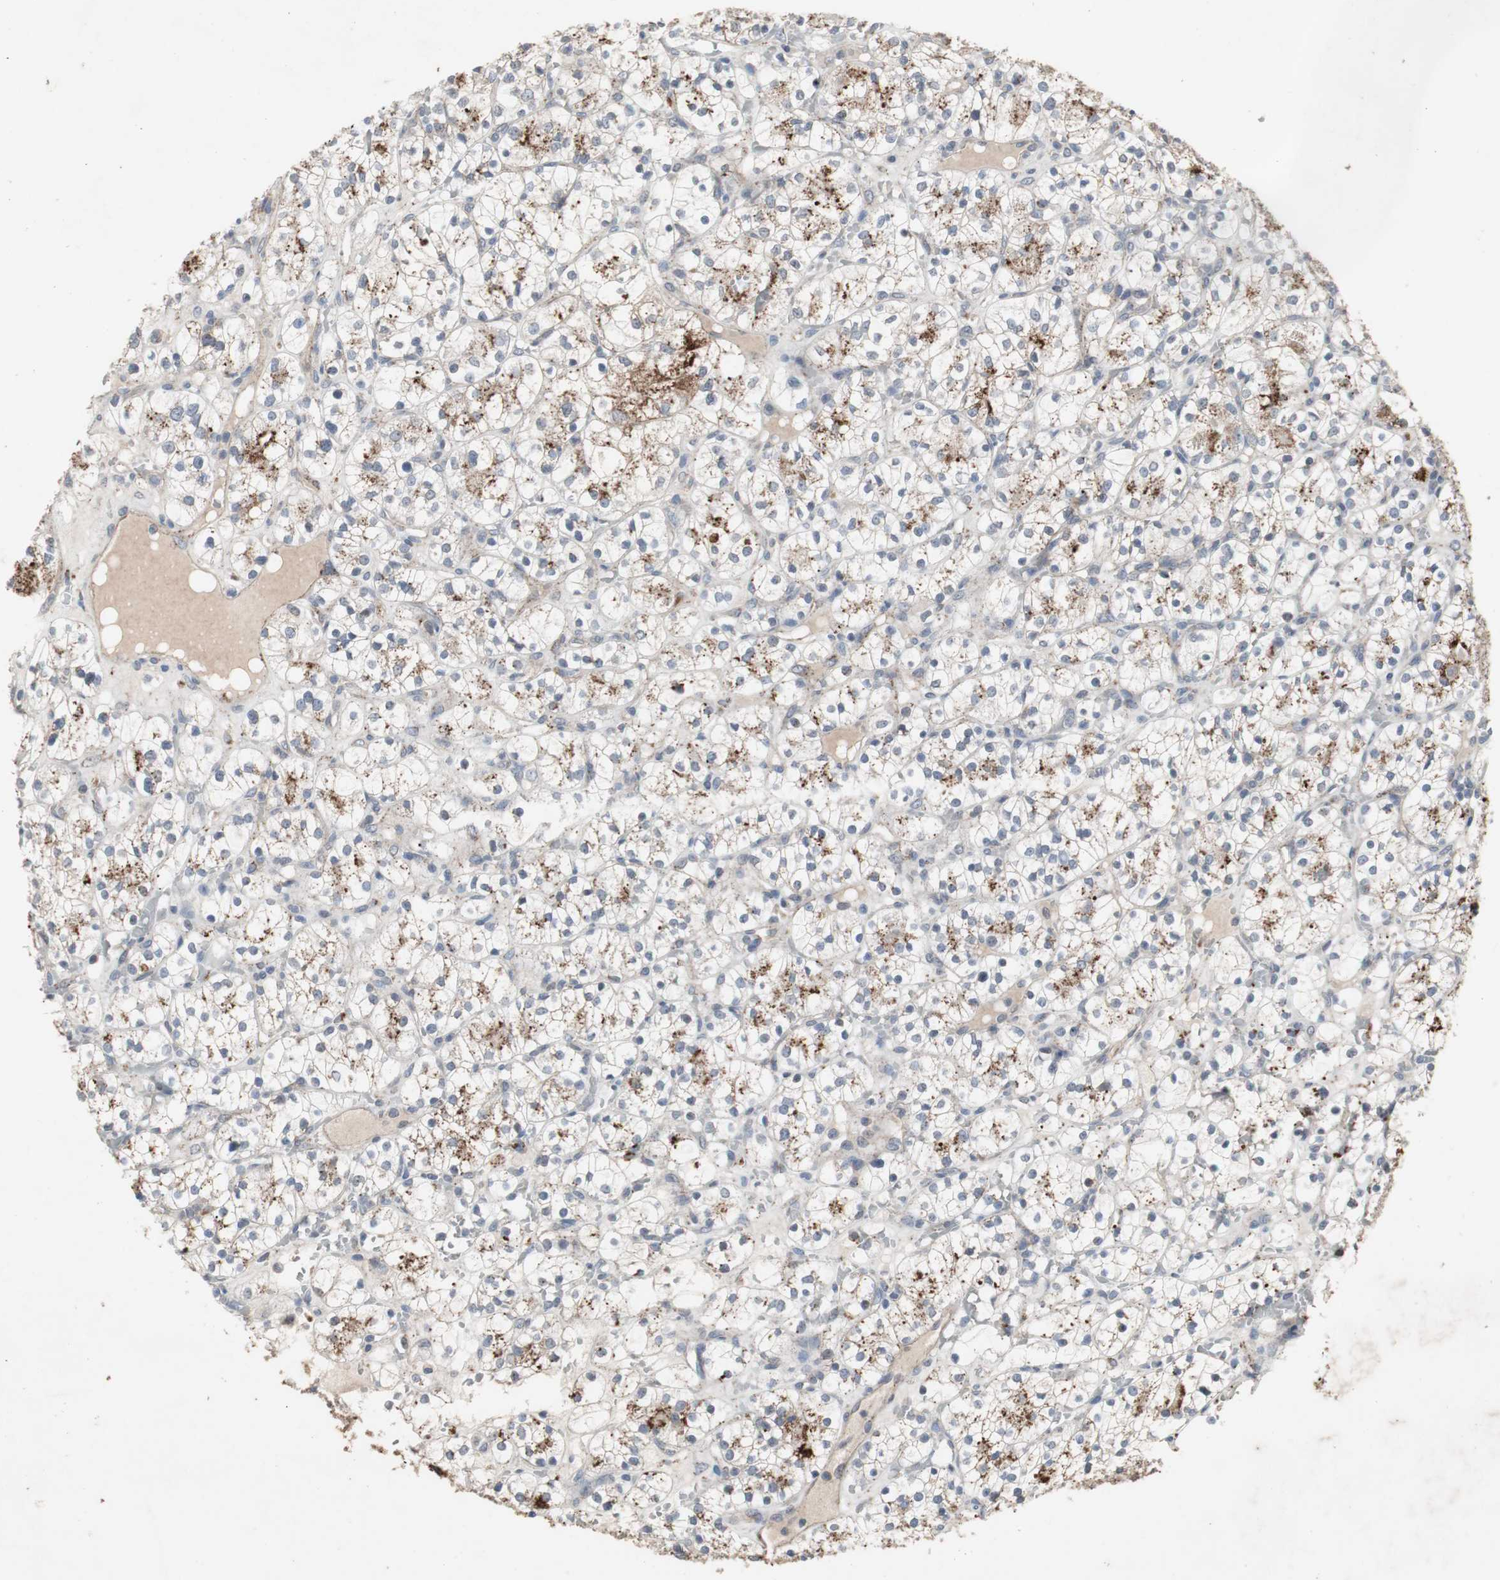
{"staining": {"intensity": "strong", "quantity": "25%-75%", "location": "cytoplasmic/membranous"}, "tissue": "renal cancer", "cell_type": "Tumor cells", "image_type": "cancer", "snomed": [{"axis": "morphology", "description": "Adenocarcinoma, NOS"}, {"axis": "topography", "description": "Kidney"}], "caption": "Tumor cells show strong cytoplasmic/membranous expression in about 25%-75% of cells in renal cancer (adenocarcinoma). Nuclei are stained in blue.", "gene": "GBA1", "patient": {"sex": "female", "age": 60}}